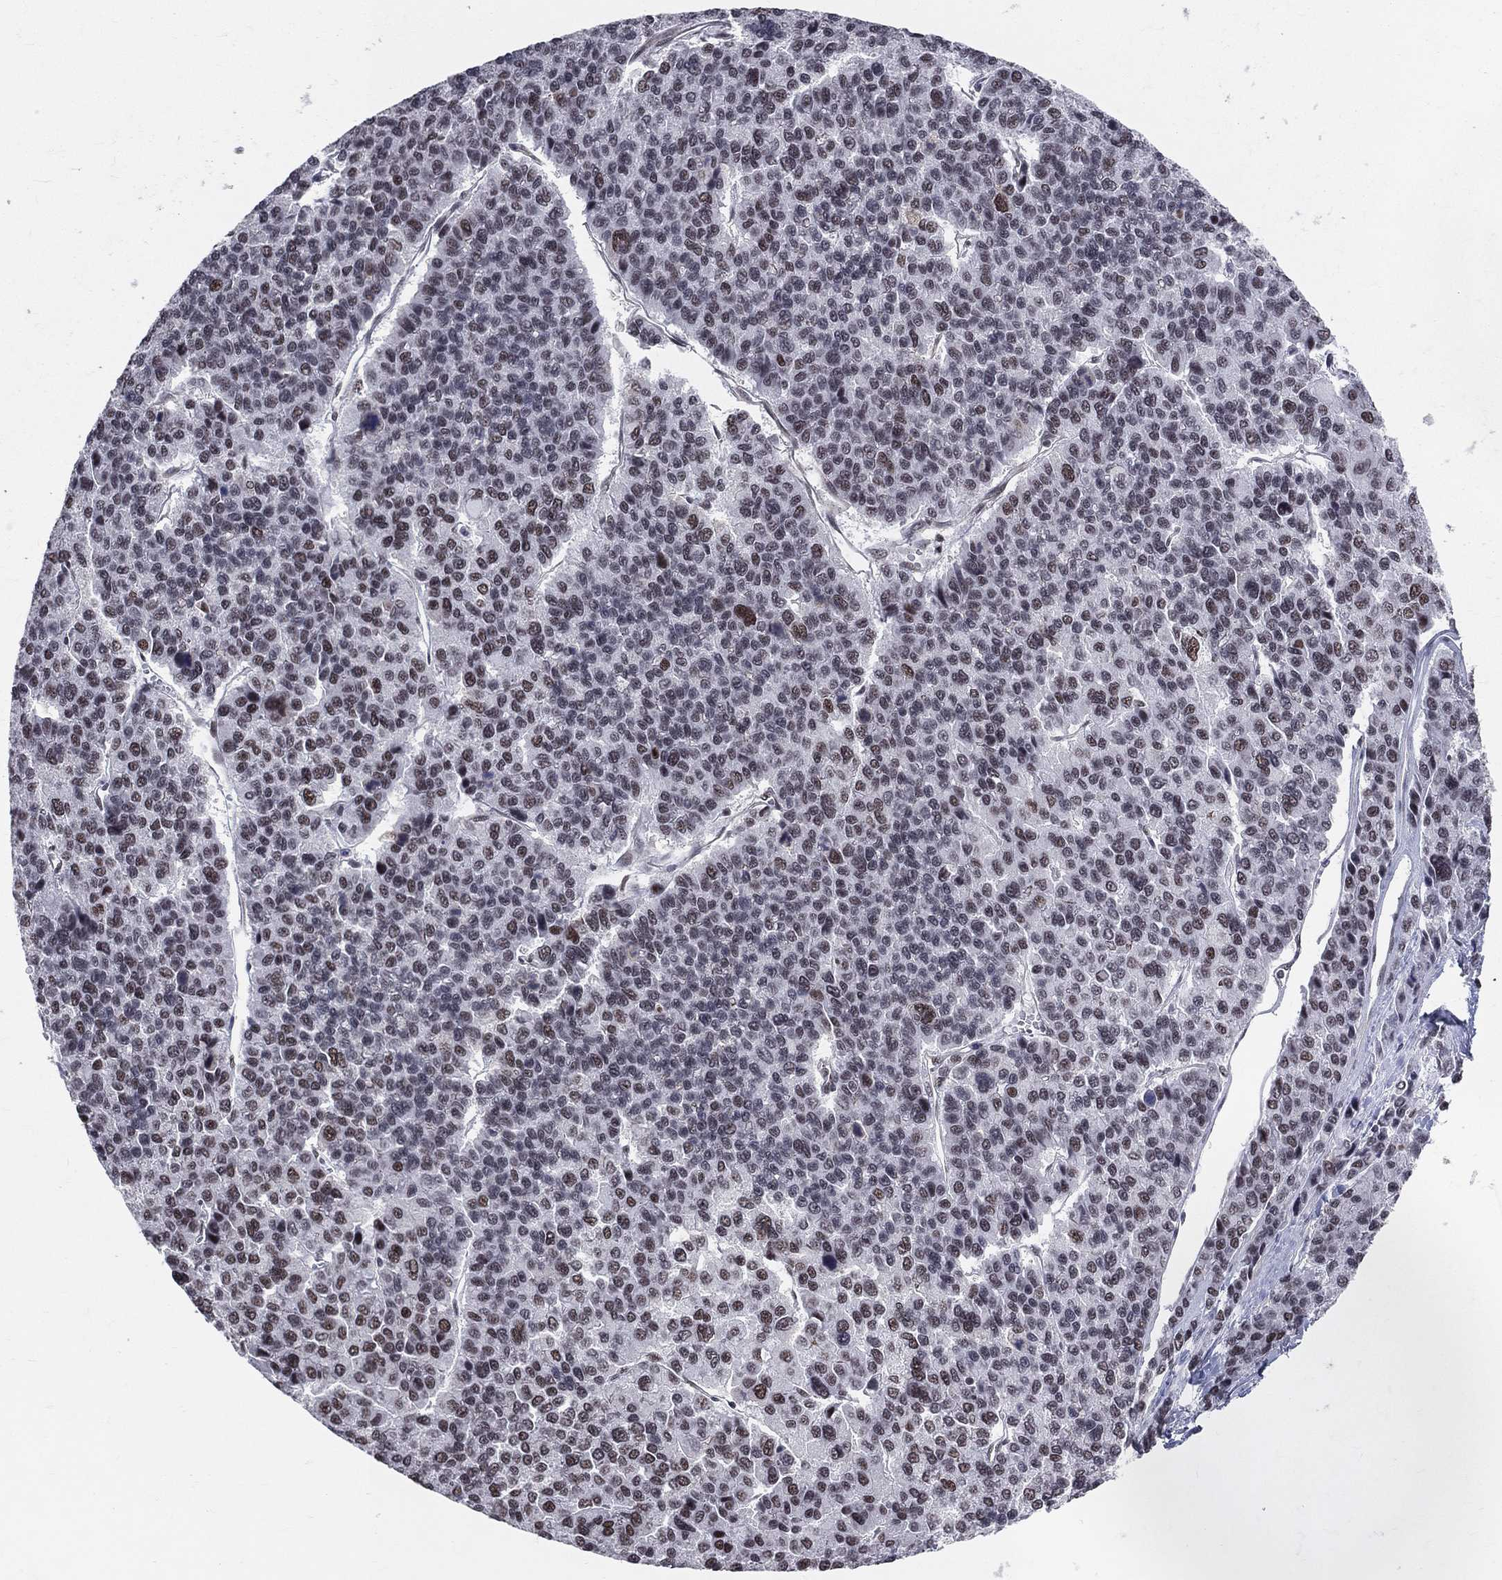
{"staining": {"intensity": "strong", "quantity": "25%-75%", "location": "nuclear"}, "tissue": "liver cancer", "cell_type": "Tumor cells", "image_type": "cancer", "snomed": [{"axis": "morphology", "description": "Carcinoma, Hepatocellular, NOS"}, {"axis": "topography", "description": "Liver"}], "caption": "Liver hepatocellular carcinoma was stained to show a protein in brown. There is high levels of strong nuclear expression in about 25%-75% of tumor cells.", "gene": "CDK7", "patient": {"sex": "female", "age": 41}}